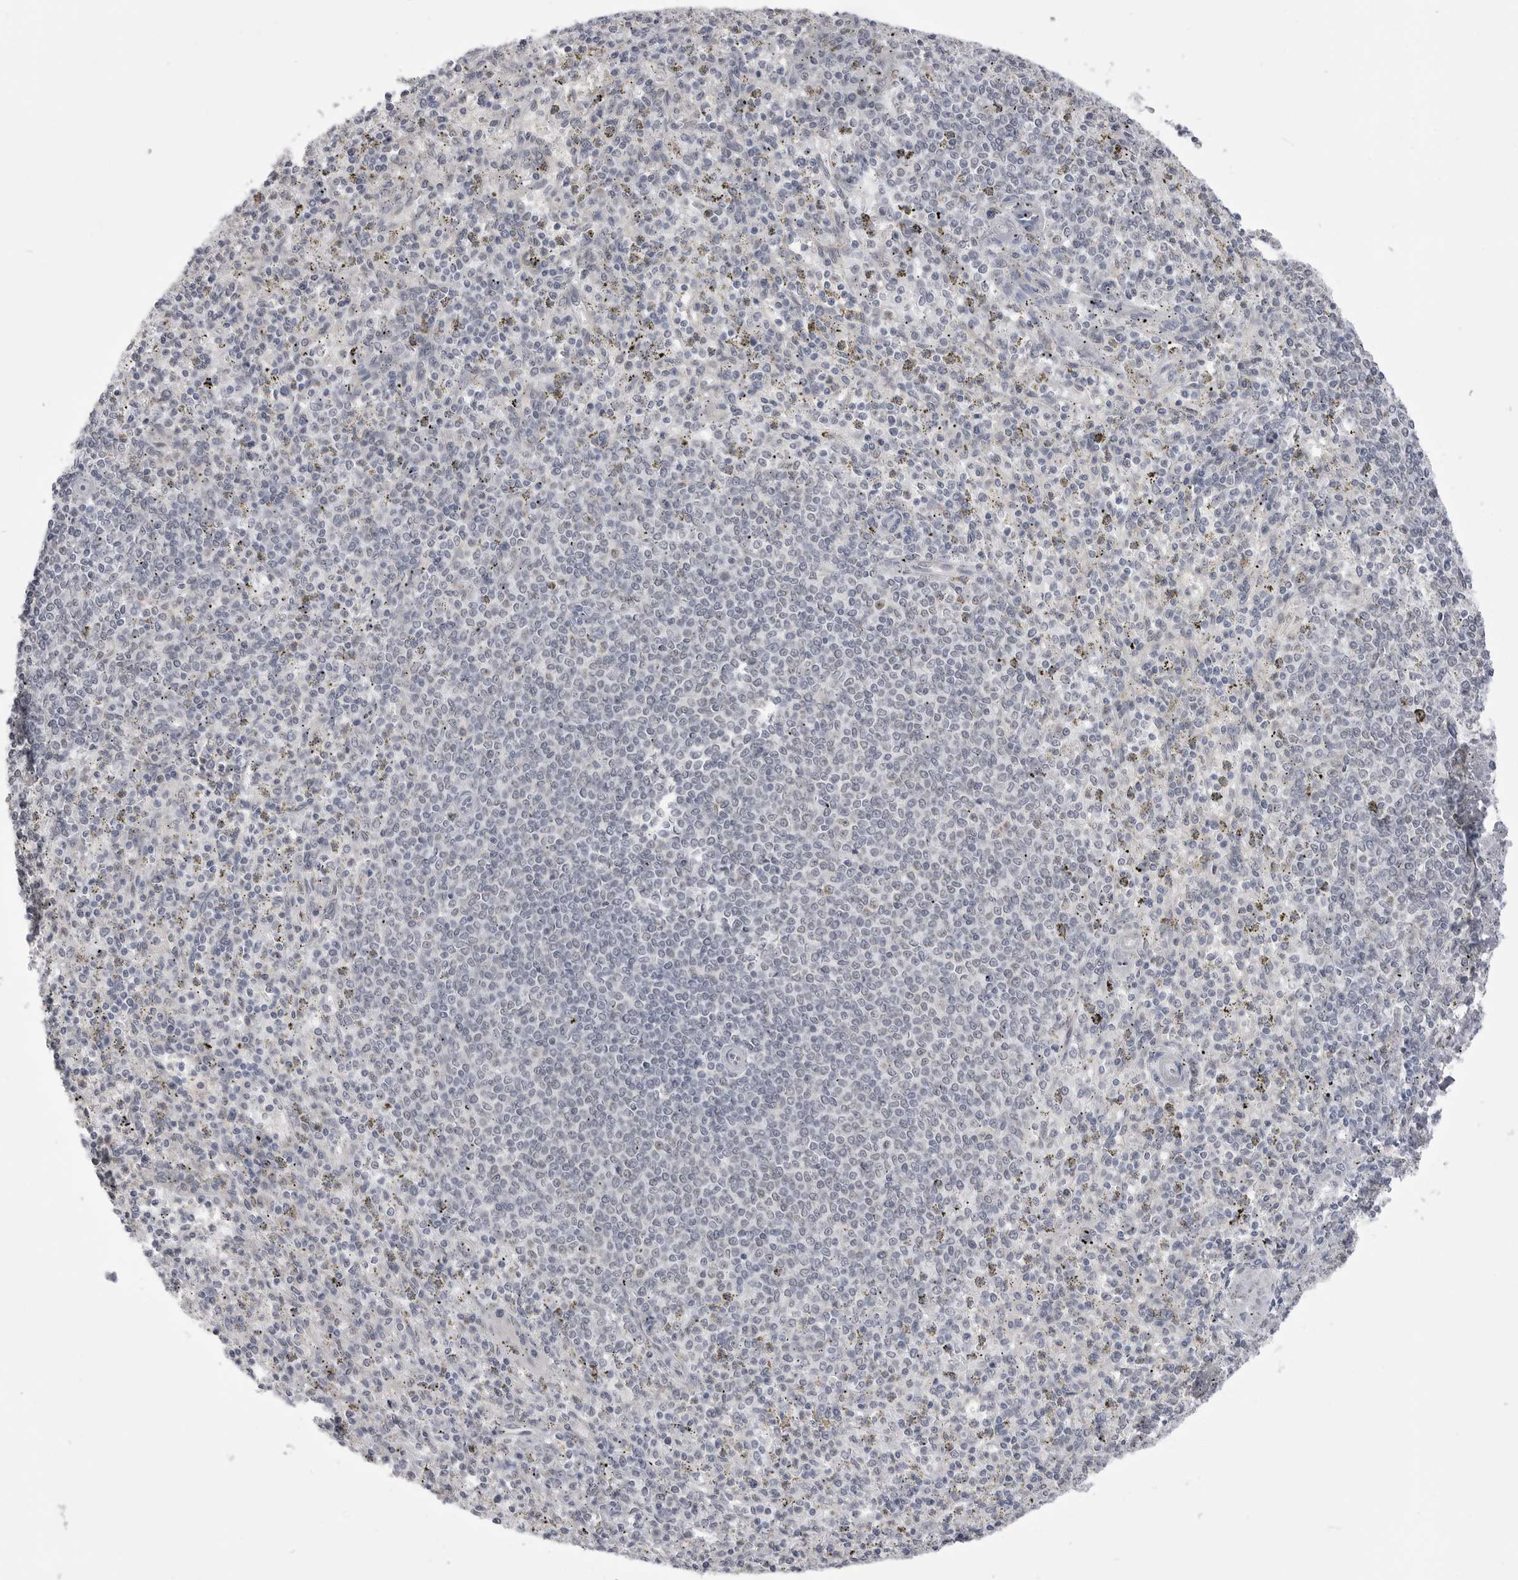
{"staining": {"intensity": "negative", "quantity": "none", "location": "none"}, "tissue": "spleen", "cell_type": "Cells in red pulp", "image_type": "normal", "snomed": [{"axis": "morphology", "description": "Normal tissue, NOS"}, {"axis": "topography", "description": "Spleen"}], "caption": "The immunohistochemistry (IHC) micrograph has no significant staining in cells in red pulp of spleen. The staining was performed using DAB (3,3'-diaminobenzidine) to visualize the protein expression in brown, while the nuclei were stained in blue with hematoxylin (Magnification: 20x).", "gene": "FH", "patient": {"sex": "male", "age": 72}}